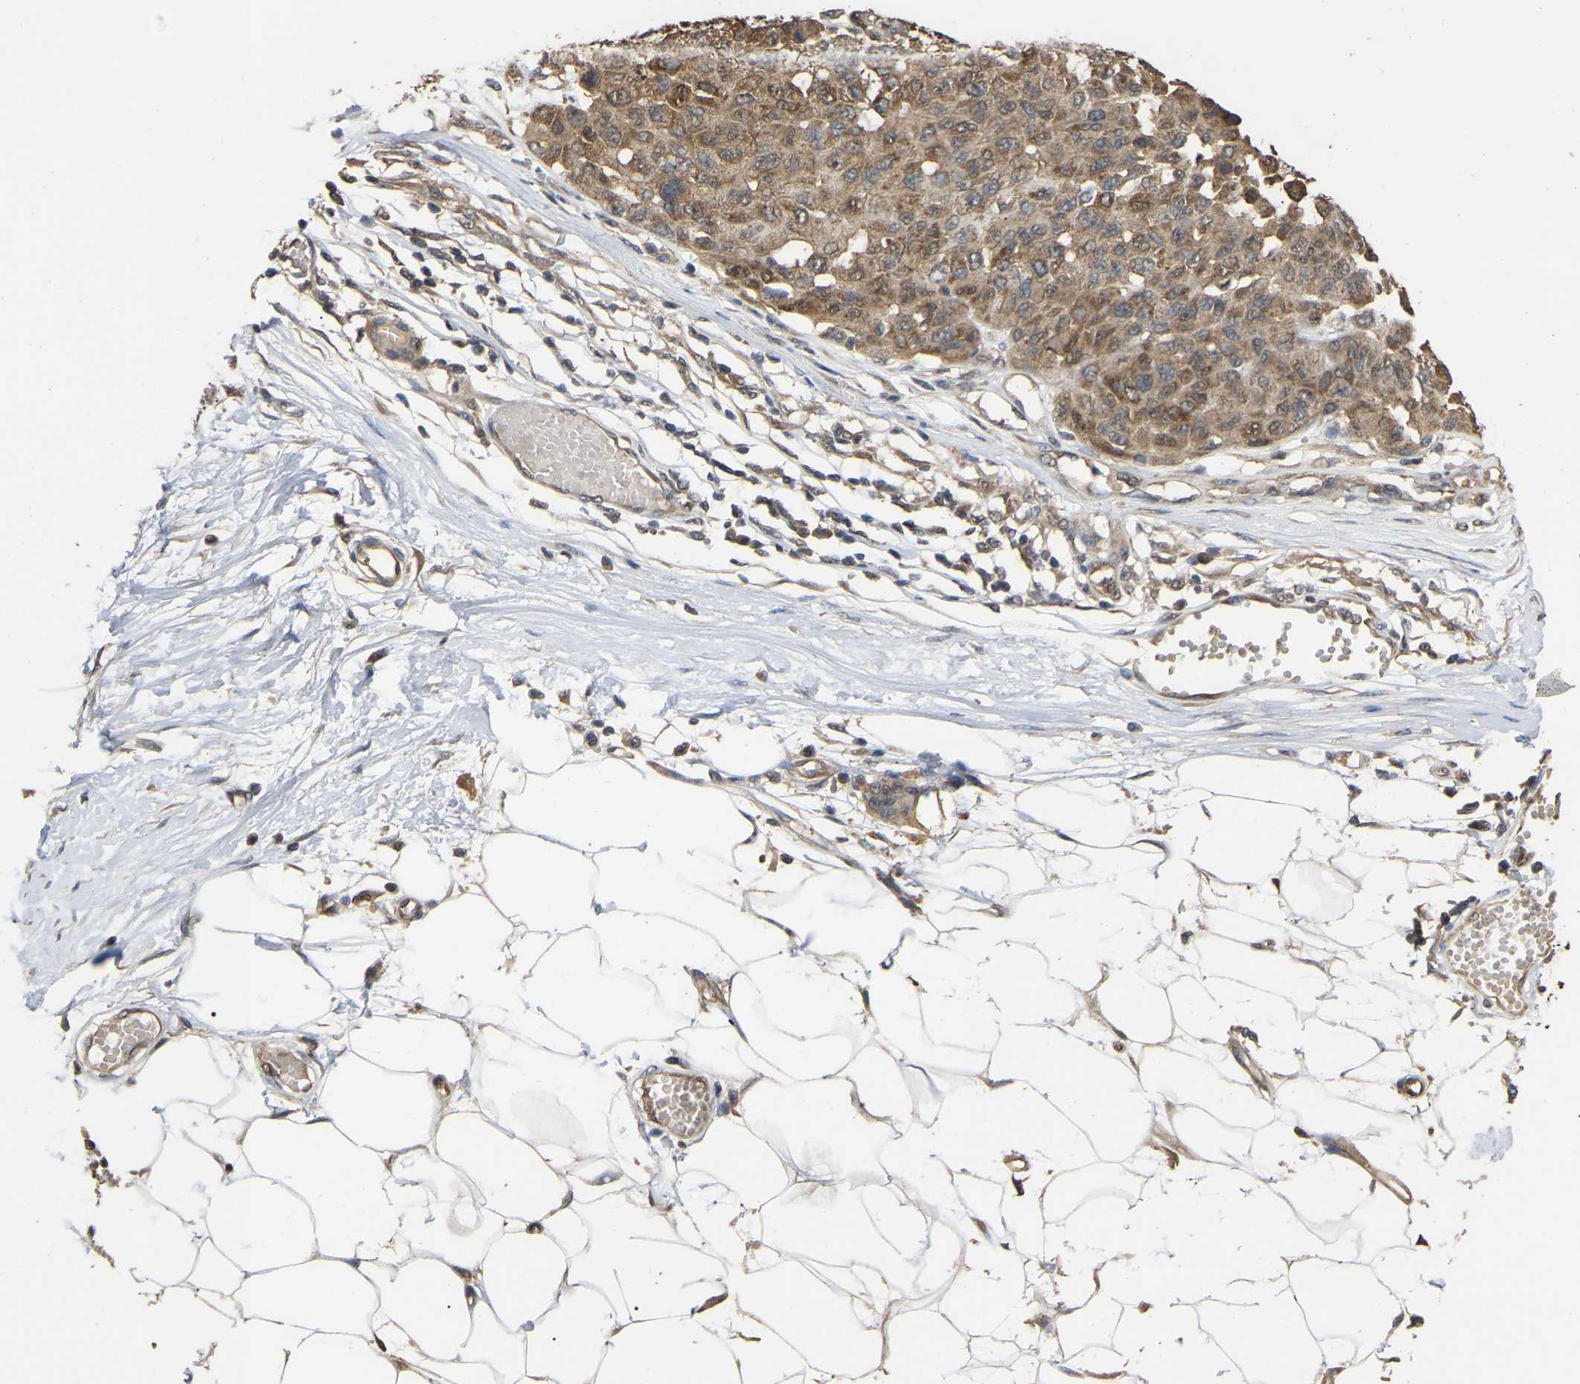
{"staining": {"intensity": "moderate", "quantity": ">75%", "location": "cytoplasmic/membranous"}, "tissue": "melanoma", "cell_type": "Tumor cells", "image_type": "cancer", "snomed": [{"axis": "morphology", "description": "Normal tissue, NOS"}, {"axis": "morphology", "description": "Malignant melanoma, NOS"}, {"axis": "topography", "description": "Skin"}], "caption": "Tumor cells reveal moderate cytoplasmic/membranous staining in about >75% of cells in melanoma.", "gene": "FAM219A", "patient": {"sex": "male", "age": 62}}